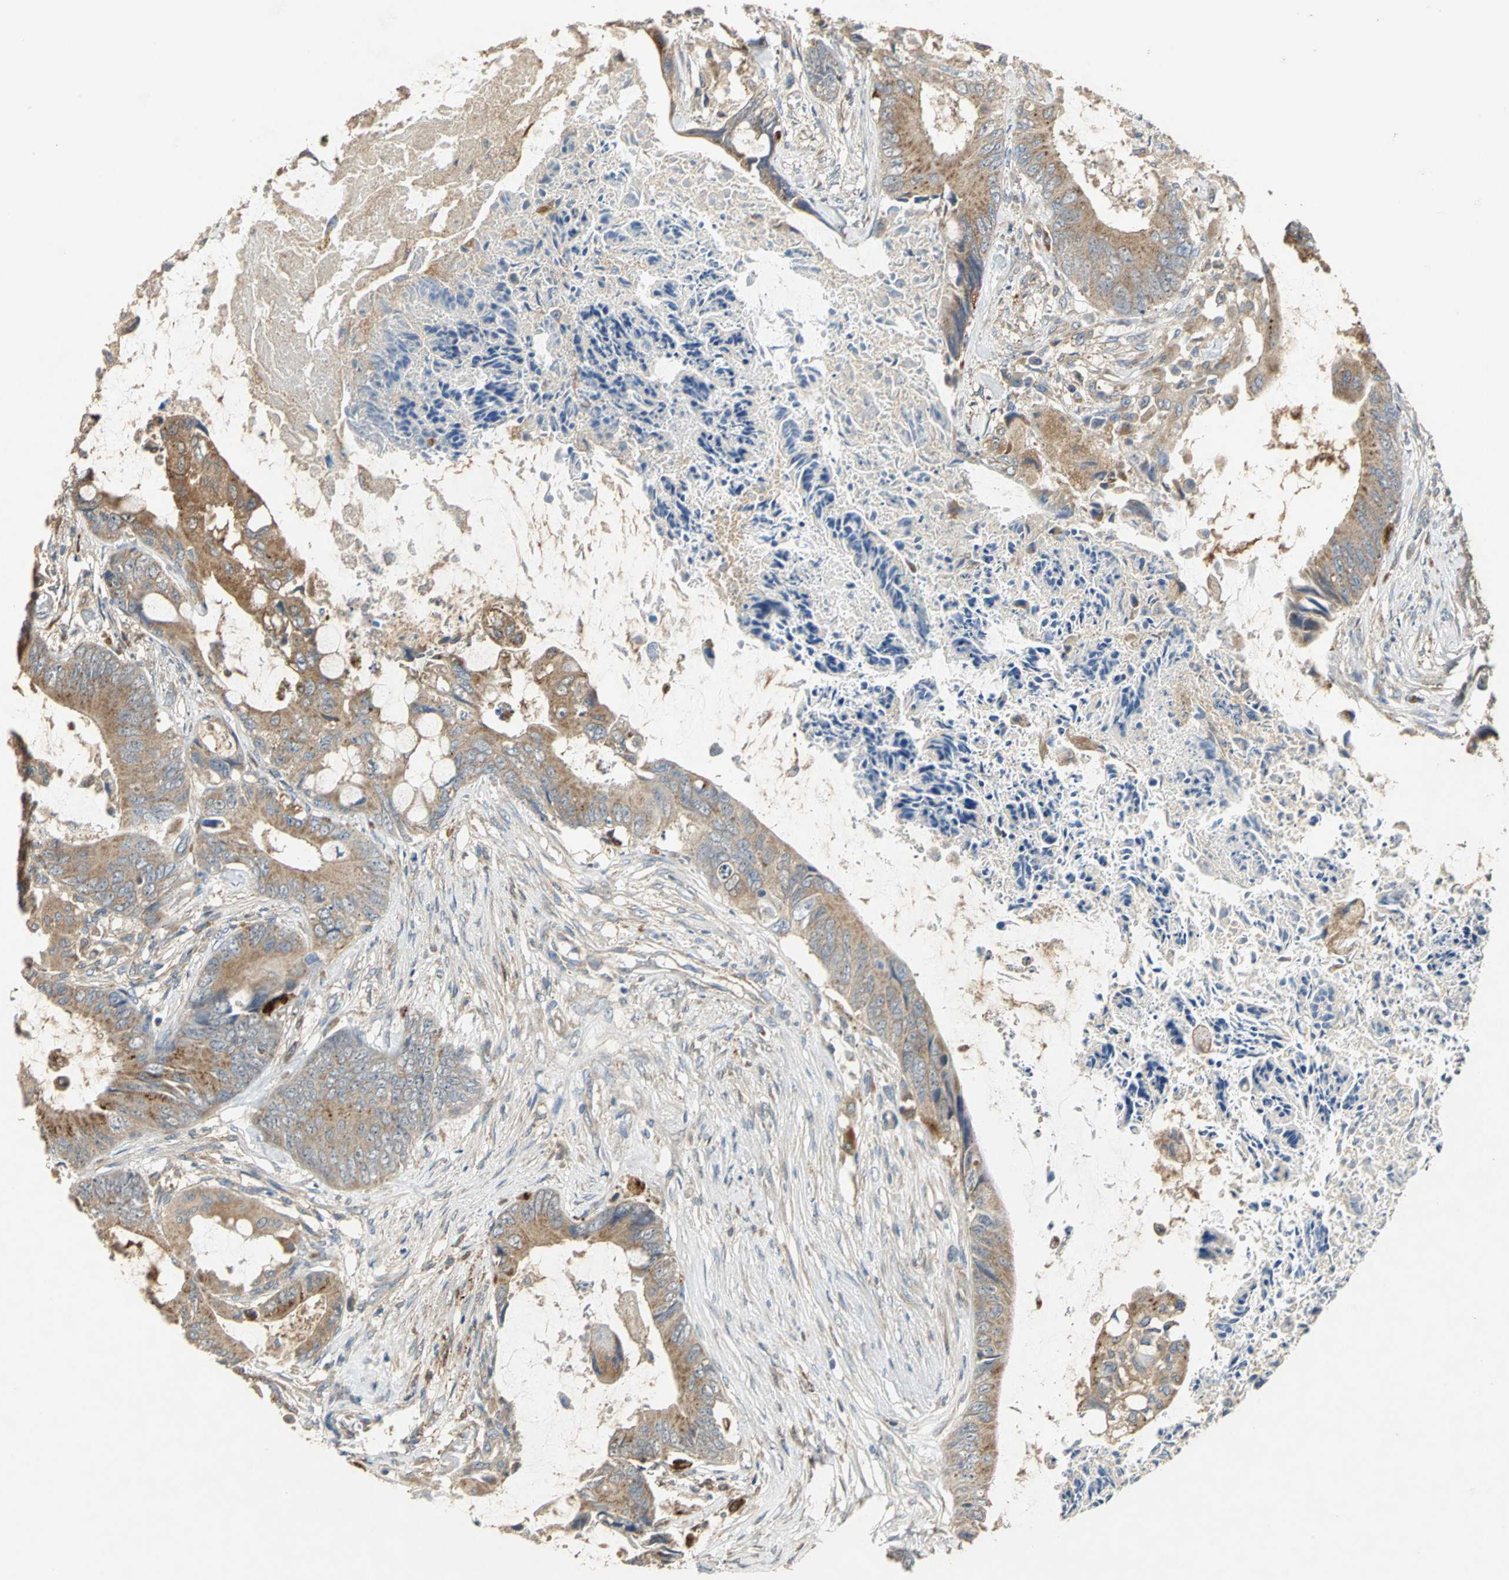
{"staining": {"intensity": "weak", "quantity": "25%-75%", "location": "cytoplasmic/membranous"}, "tissue": "colorectal cancer", "cell_type": "Tumor cells", "image_type": "cancer", "snomed": [{"axis": "morphology", "description": "Normal tissue, NOS"}, {"axis": "morphology", "description": "Adenocarcinoma, NOS"}, {"axis": "topography", "description": "Rectum"}, {"axis": "topography", "description": "Peripheral nerve tissue"}], "caption": "About 25%-75% of tumor cells in colorectal adenocarcinoma display weak cytoplasmic/membranous protein staining as visualized by brown immunohistochemical staining.", "gene": "IL17RB", "patient": {"sex": "female", "age": 77}}